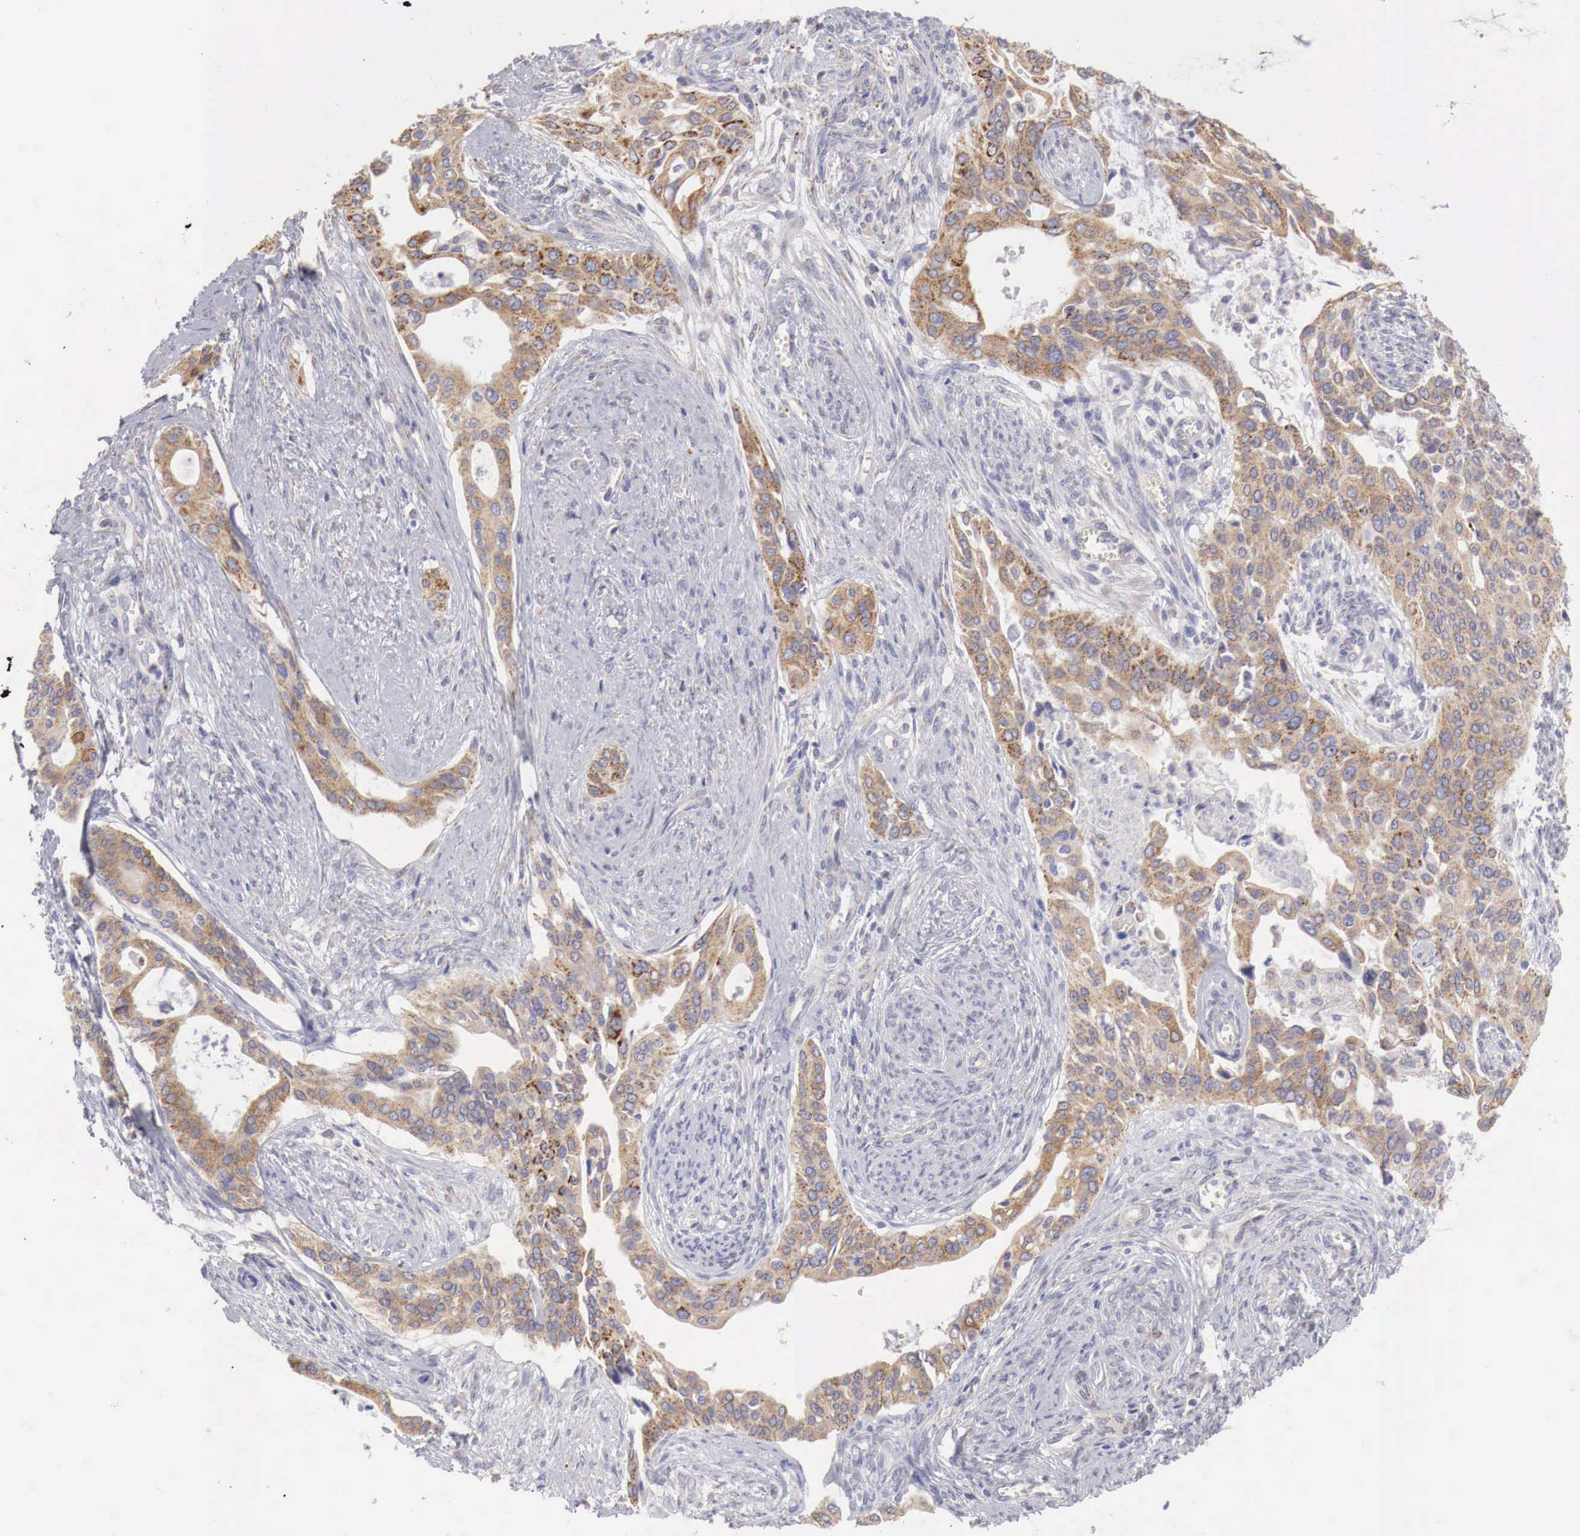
{"staining": {"intensity": "strong", "quantity": ">75%", "location": "cytoplasmic/membranous"}, "tissue": "cervical cancer", "cell_type": "Tumor cells", "image_type": "cancer", "snomed": [{"axis": "morphology", "description": "Squamous cell carcinoma, NOS"}, {"axis": "topography", "description": "Cervix"}], "caption": "IHC staining of cervical squamous cell carcinoma, which shows high levels of strong cytoplasmic/membranous staining in approximately >75% of tumor cells indicating strong cytoplasmic/membranous protein staining. The staining was performed using DAB (brown) for protein detection and nuclei were counterstained in hematoxylin (blue).", "gene": "NSDHL", "patient": {"sex": "female", "age": 34}}